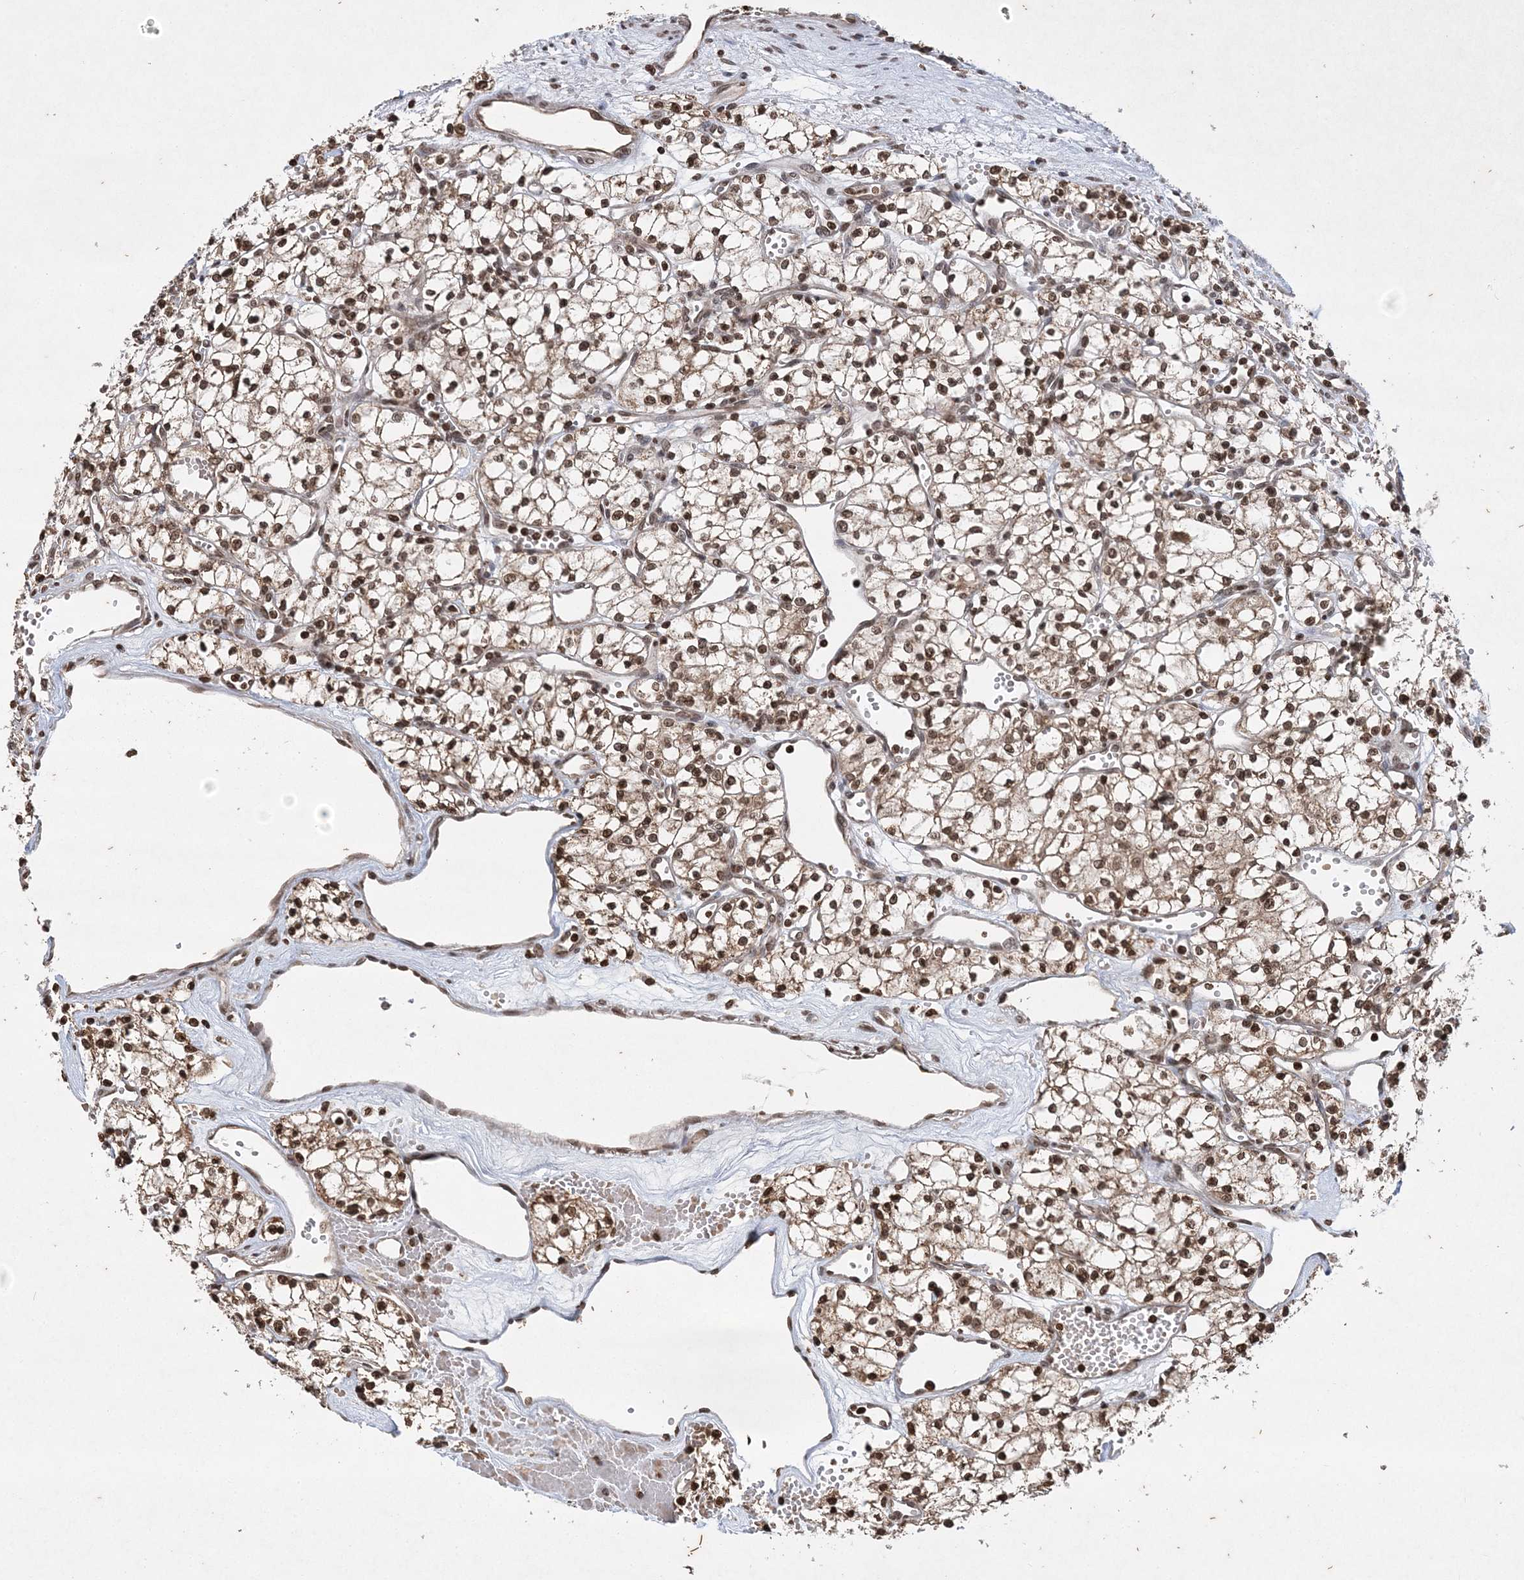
{"staining": {"intensity": "moderate", "quantity": ">75%", "location": "nuclear"}, "tissue": "renal cancer", "cell_type": "Tumor cells", "image_type": "cancer", "snomed": [{"axis": "morphology", "description": "Adenocarcinoma, NOS"}, {"axis": "topography", "description": "Kidney"}], "caption": "Immunohistochemistry photomicrograph of neoplastic tissue: renal cancer (adenocarcinoma) stained using immunohistochemistry shows medium levels of moderate protein expression localized specifically in the nuclear of tumor cells, appearing as a nuclear brown color.", "gene": "NEDD9", "patient": {"sex": "male", "age": 59}}